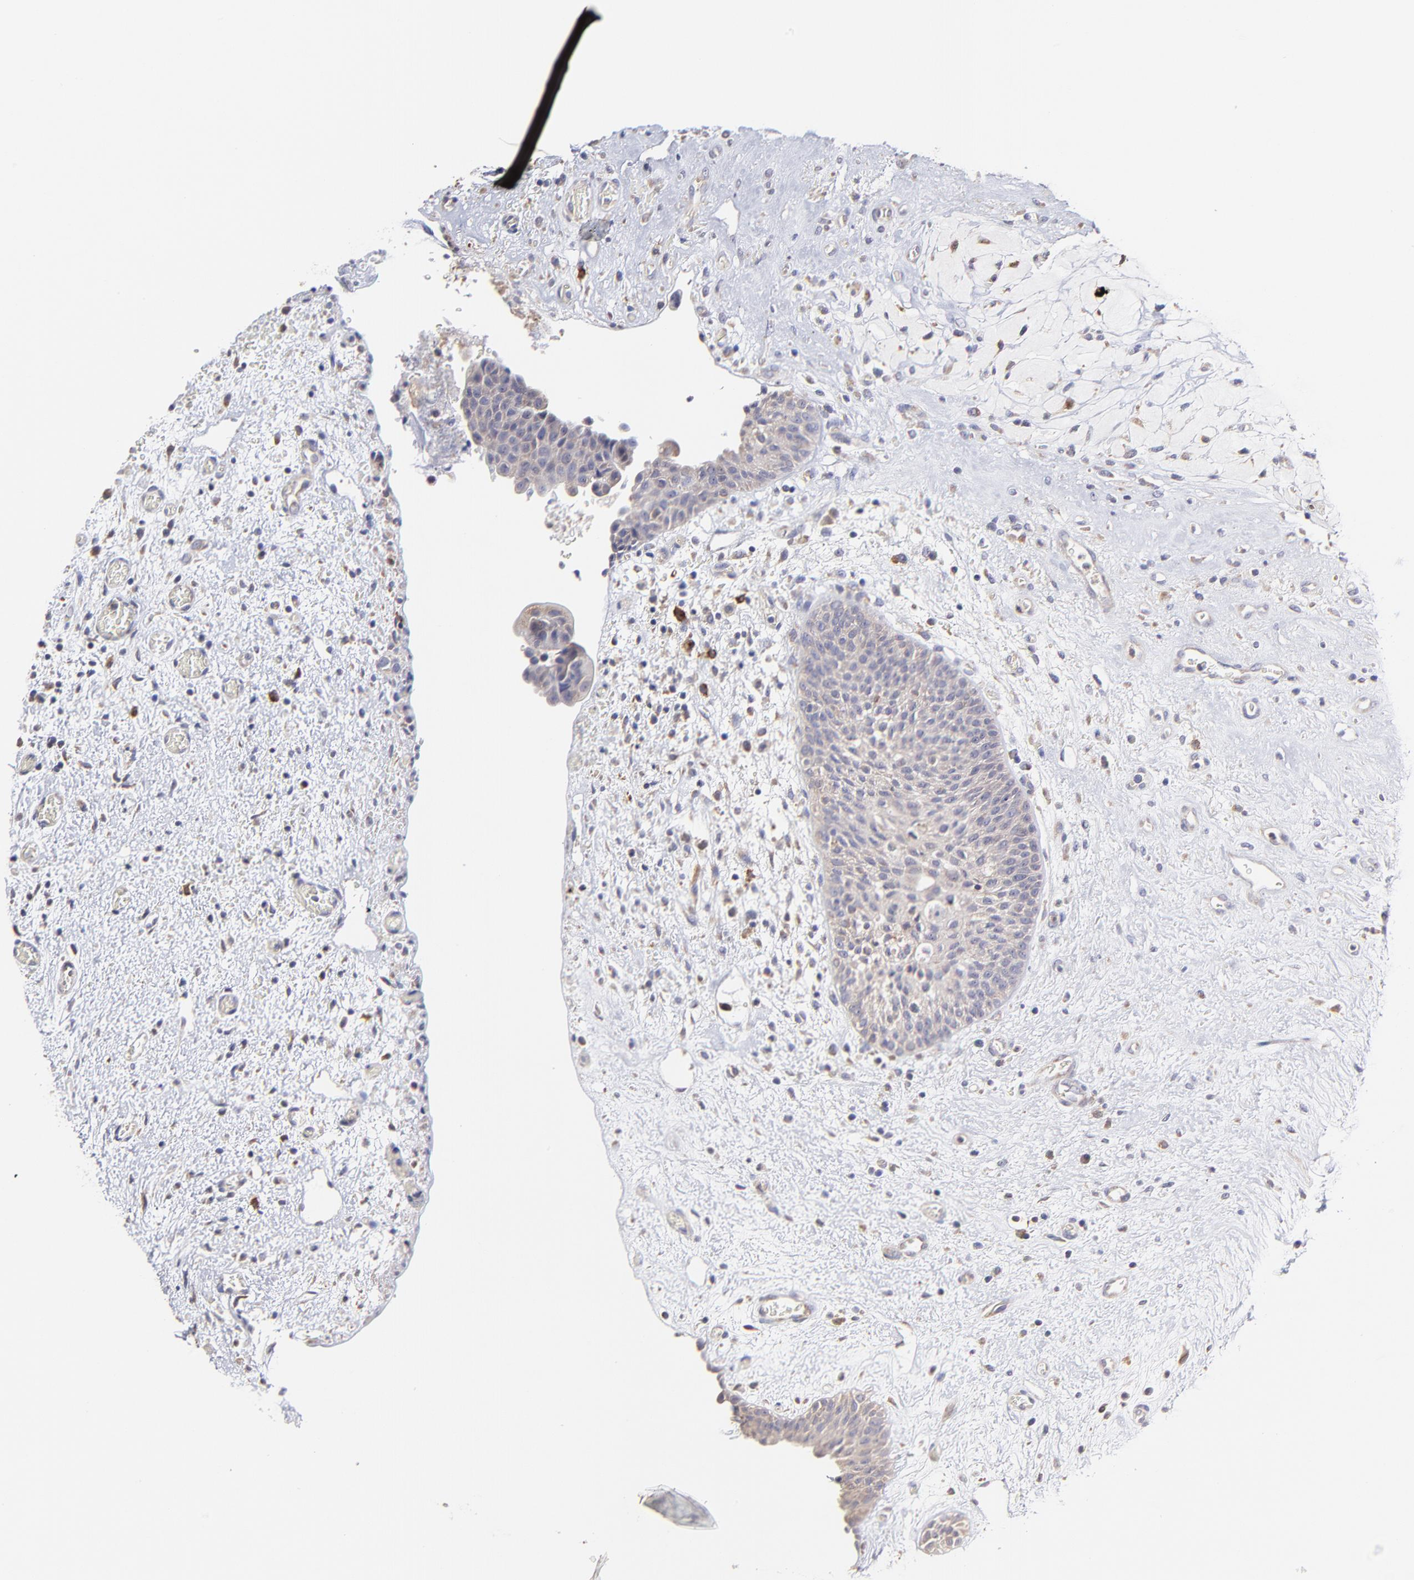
{"staining": {"intensity": "weak", "quantity": "25%-75%", "location": "cytoplasmic/membranous"}, "tissue": "urinary bladder", "cell_type": "Urothelial cells", "image_type": "normal", "snomed": [{"axis": "morphology", "description": "Normal tissue, NOS"}, {"axis": "topography", "description": "Urinary bladder"}], "caption": "Urothelial cells display low levels of weak cytoplasmic/membranous staining in approximately 25%-75% of cells in unremarkable urinary bladder. The staining was performed using DAB to visualize the protein expression in brown, while the nuclei were stained in blue with hematoxylin (Magnification: 20x).", "gene": "GCSAM", "patient": {"sex": "male", "age": 48}}